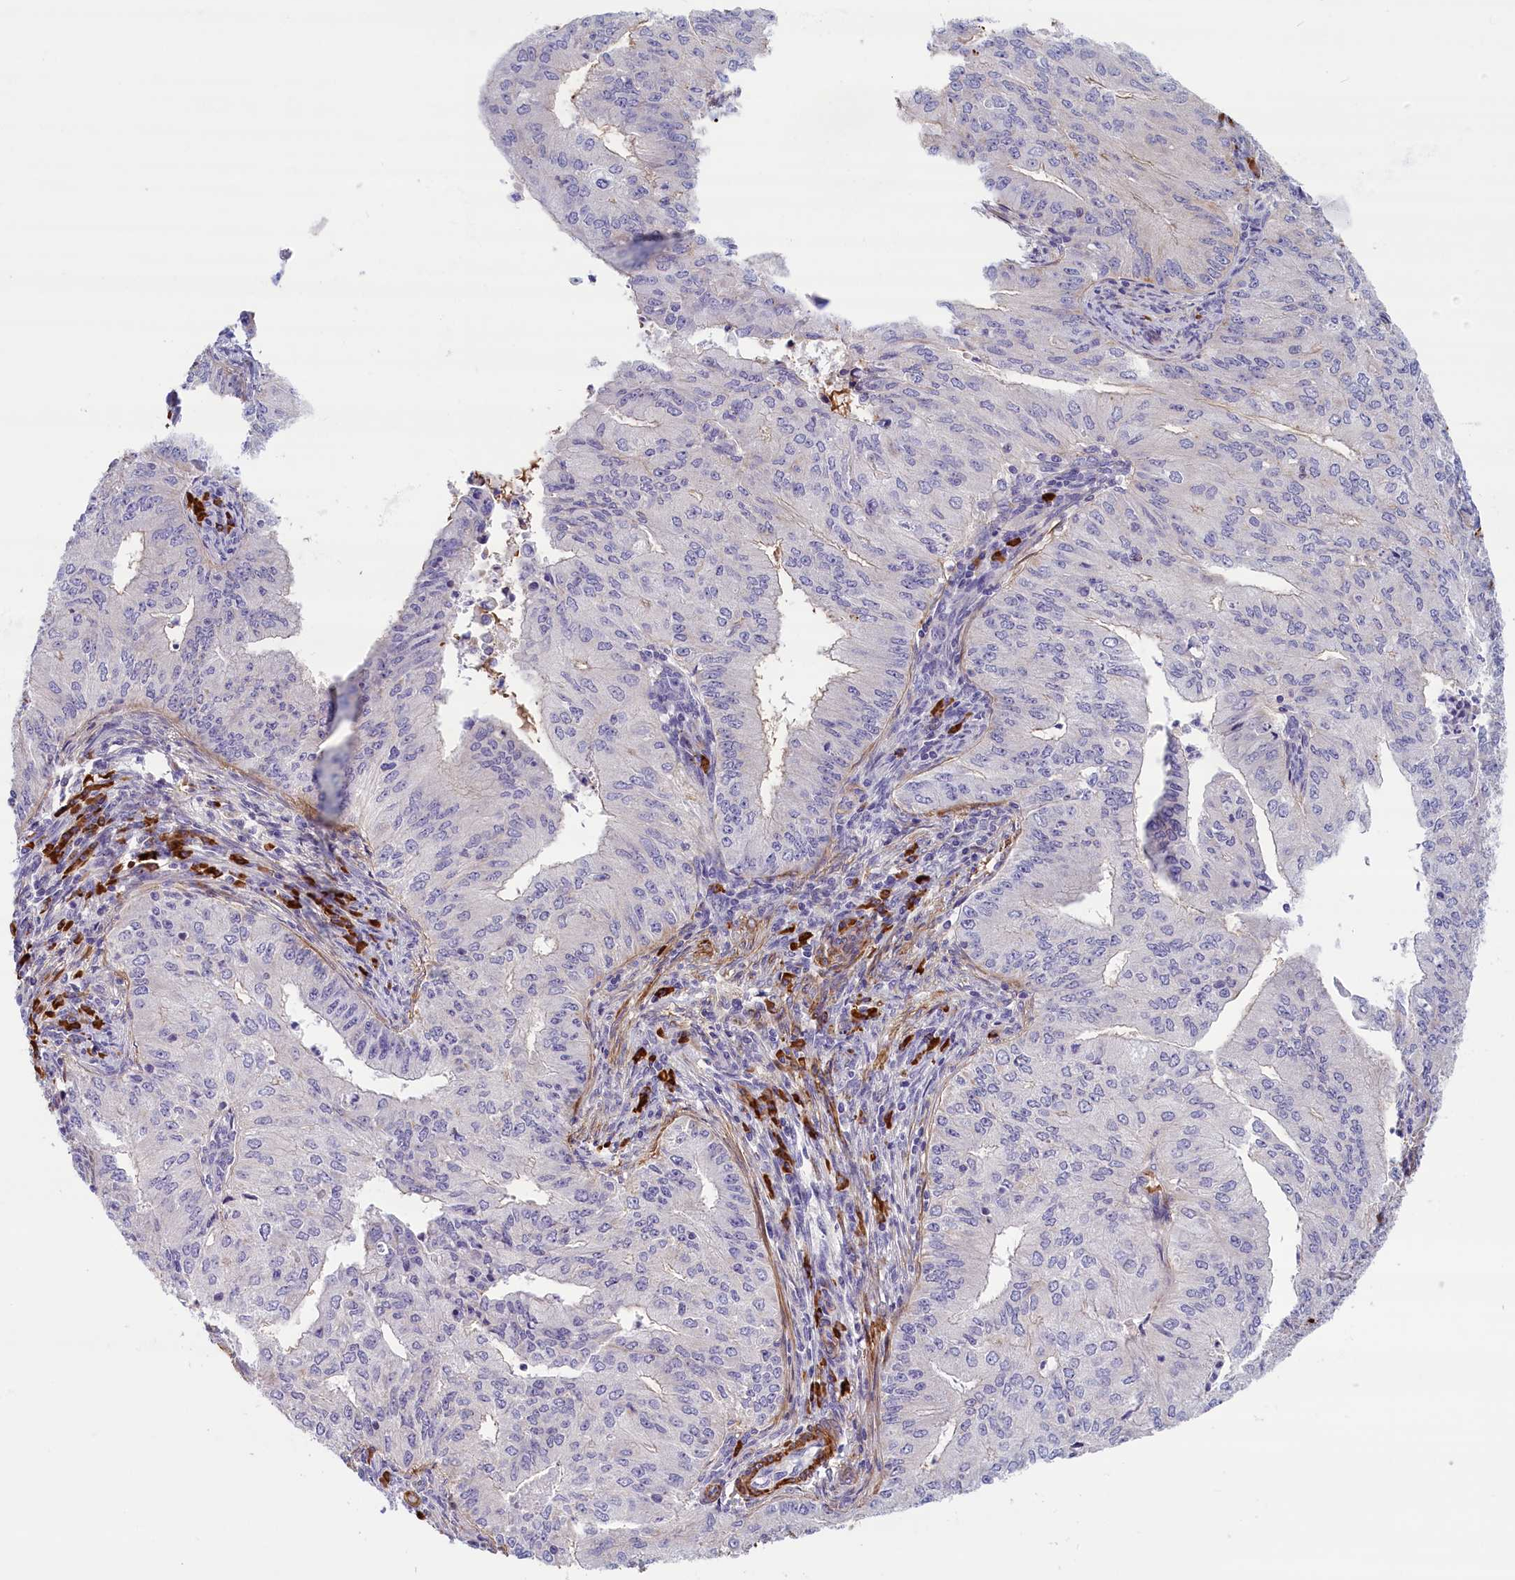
{"staining": {"intensity": "negative", "quantity": "none", "location": "none"}, "tissue": "endometrial cancer", "cell_type": "Tumor cells", "image_type": "cancer", "snomed": [{"axis": "morphology", "description": "Adenocarcinoma, NOS"}, {"axis": "topography", "description": "Endometrium"}], "caption": "Tumor cells are negative for brown protein staining in endometrial adenocarcinoma.", "gene": "BCL2L13", "patient": {"sex": "female", "age": 50}}